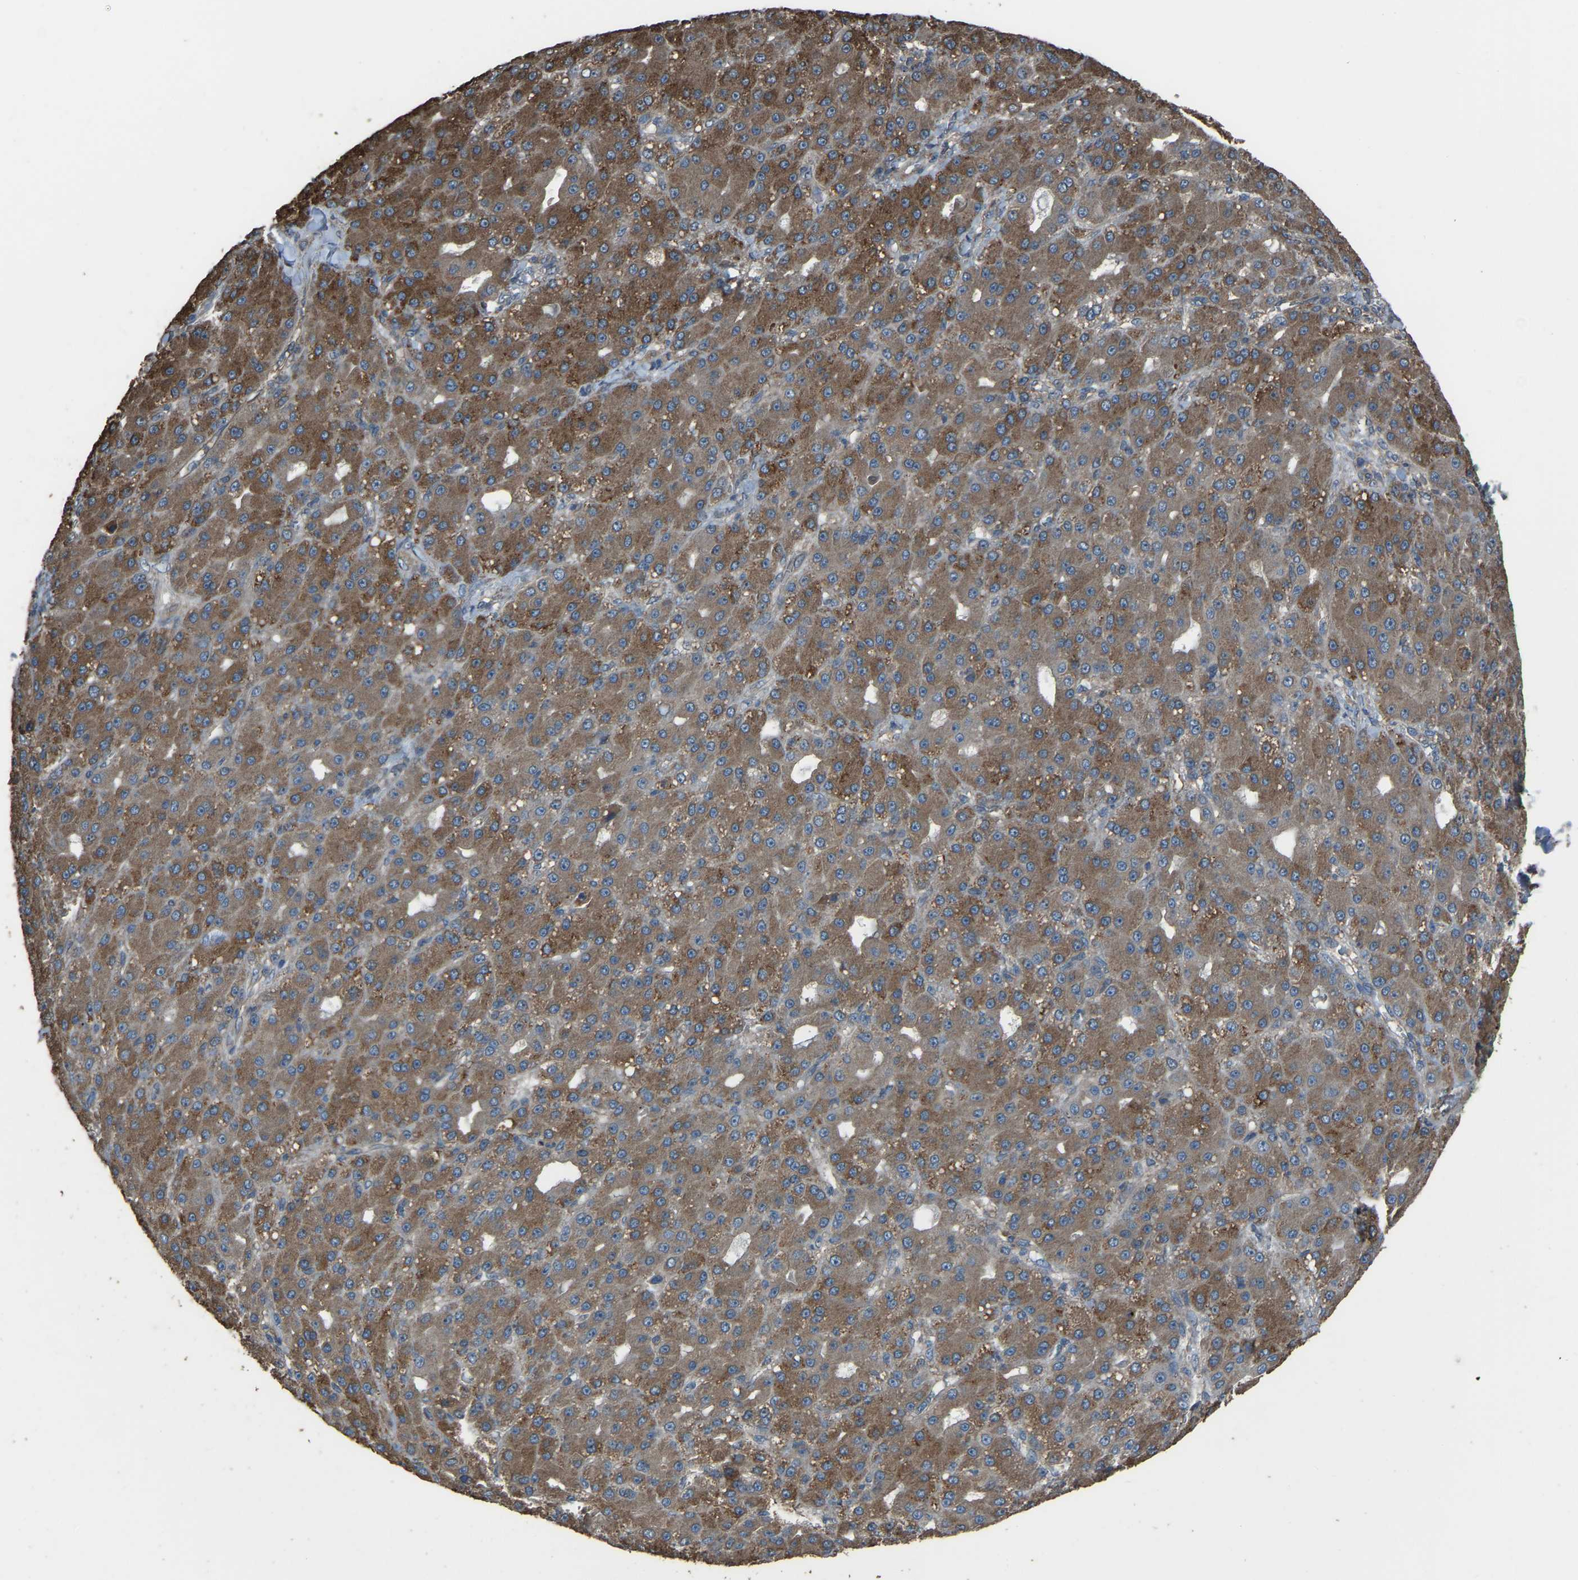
{"staining": {"intensity": "moderate", "quantity": ">75%", "location": "cytoplasmic/membranous"}, "tissue": "liver cancer", "cell_type": "Tumor cells", "image_type": "cancer", "snomed": [{"axis": "morphology", "description": "Carcinoma, Hepatocellular, NOS"}, {"axis": "topography", "description": "Liver"}], "caption": "This histopathology image exhibits immunohistochemistry (IHC) staining of human hepatocellular carcinoma (liver), with medium moderate cytoplasmic/membranous expression in about >75% of tumor cells.", "gene": "SLC4A2", "patient": {"sex": "male", "age": 67}}